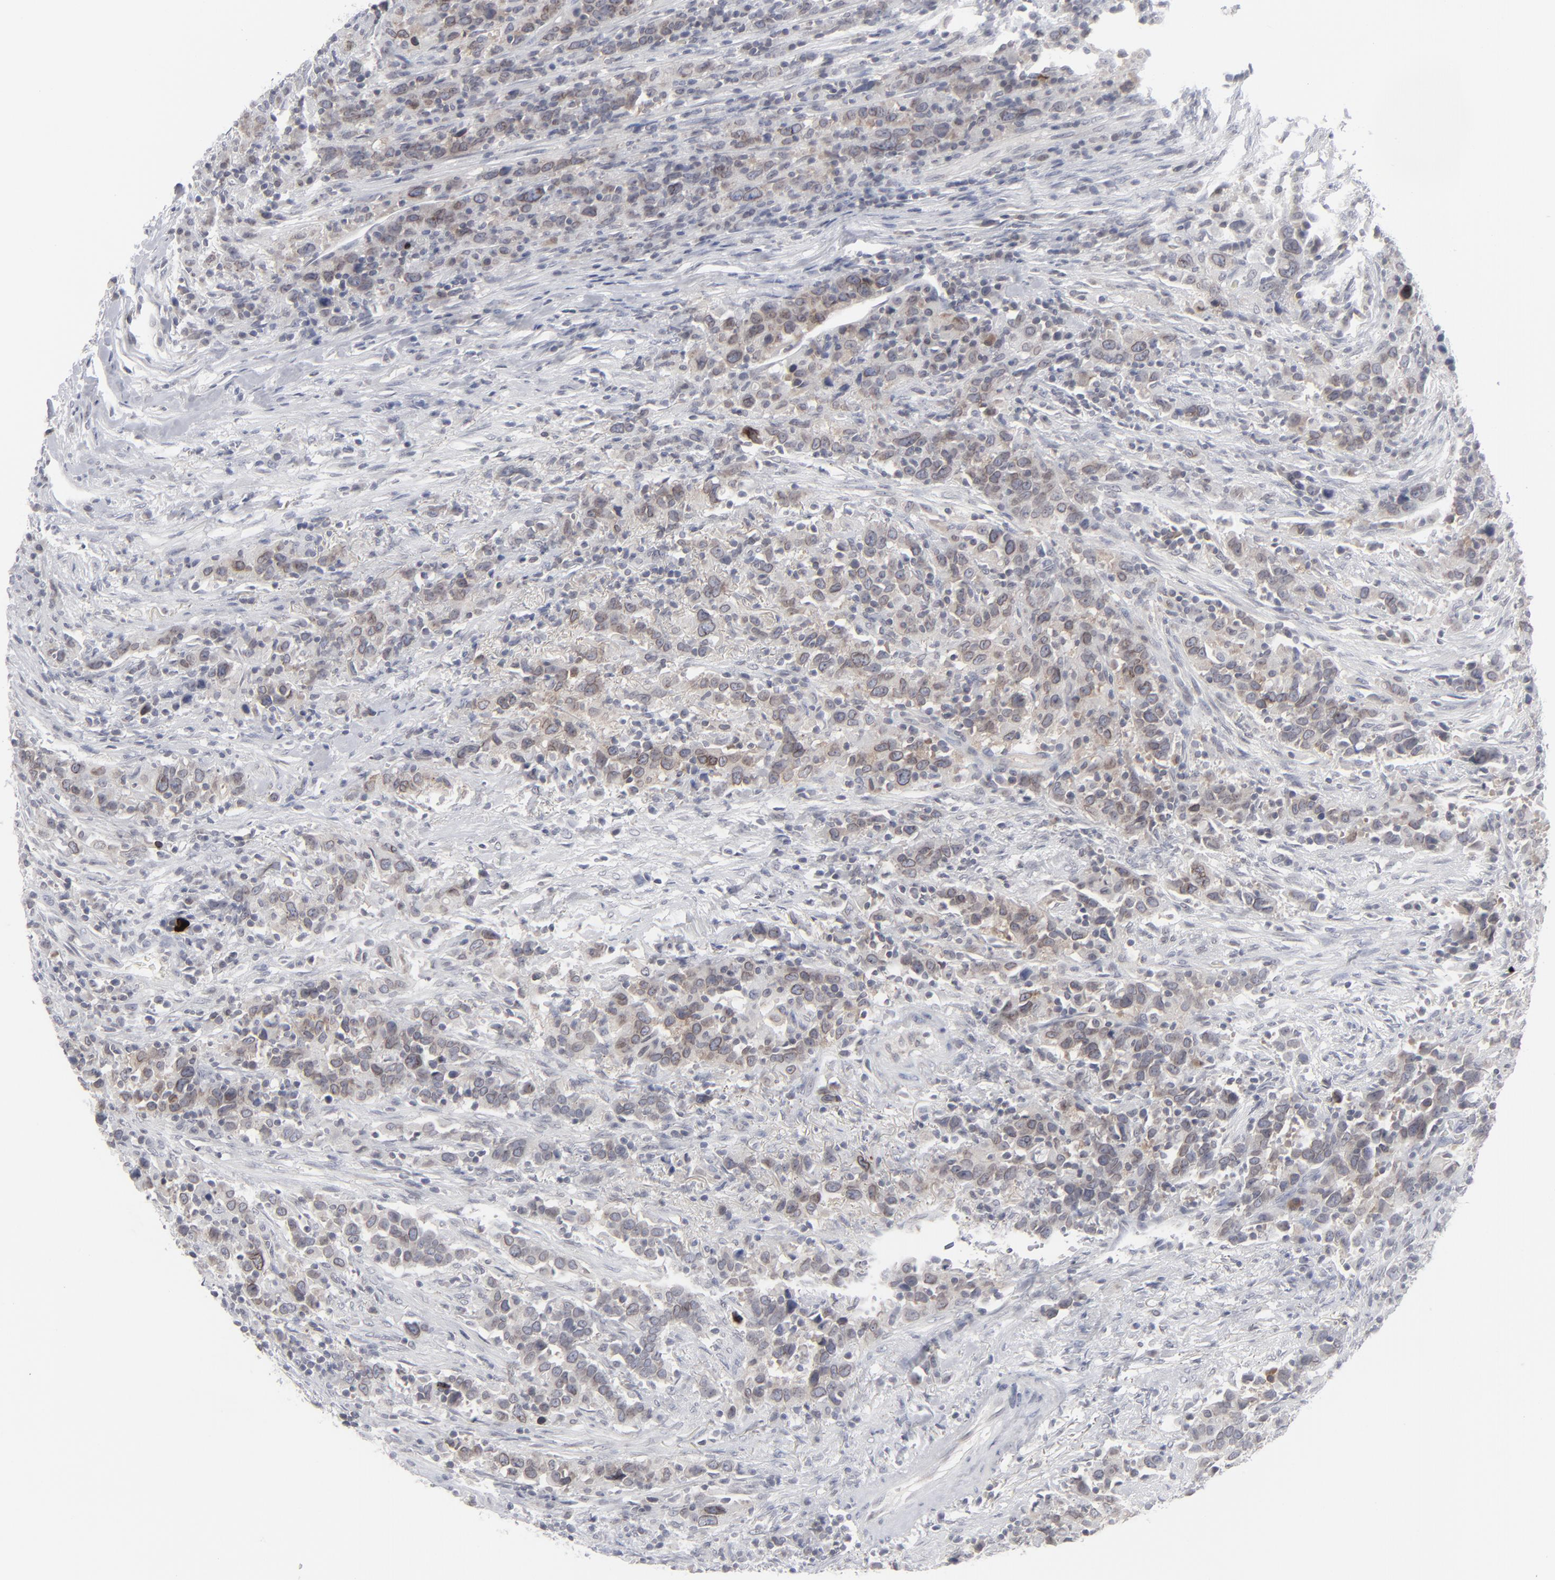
{"staining": {"intensity": "weak", "quantity": "<25%", "location": "cytoplasmic/membranous,nuclear"}, "tissue": "urothelial cancer", "cell_type": "Tumor cells", "image_type": "cancer", "snomed": [{"axis": "morphology", "description": "Urothelial carcinoma, High grade"}, {"axis": "topography", "description": "Urinary bladder"}], "caption": "Urothelial cancer stained for a protein using immunohistochemistry shows no staining tumor cells.", "gene": "NUP88", "patient": {"sex": "male", "age": 61}}